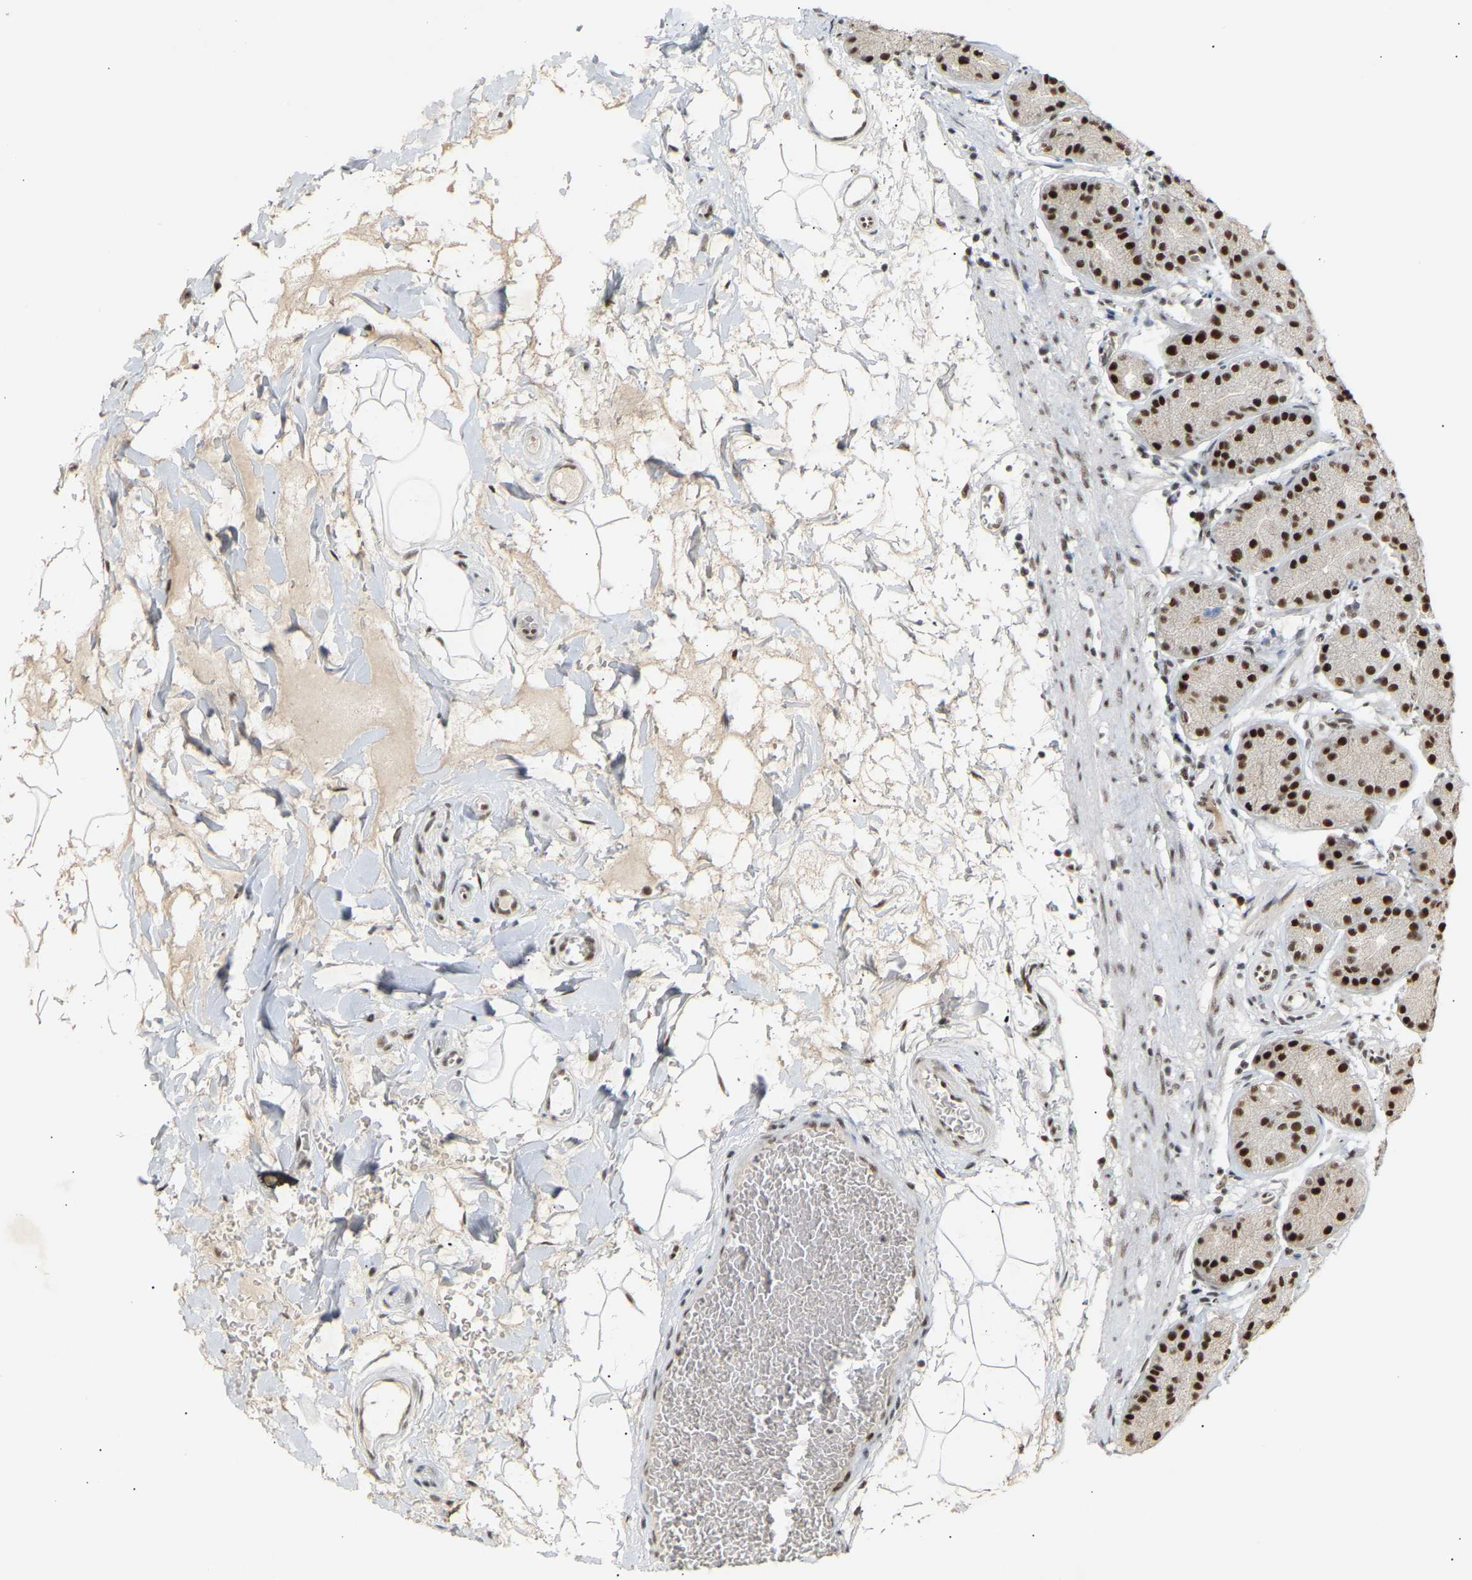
{"staining": {"intensity": "strong", "quantity": ">75%", "location": "nuclear"}, "tissue": "stomach", "cell_type": "Glandular cells", "image_type": "normal", "snomed": [{"axis": "morphology", "description": "Normal tissue, NOS"}, {"axis": "topography", "description": "Stomach"}], "caption": "Glandular cells show strong nuclear expression in about >75% of cells in normal stomach.", "gene": "NELFB", "patient": {"sex": "male", "age": 42}}